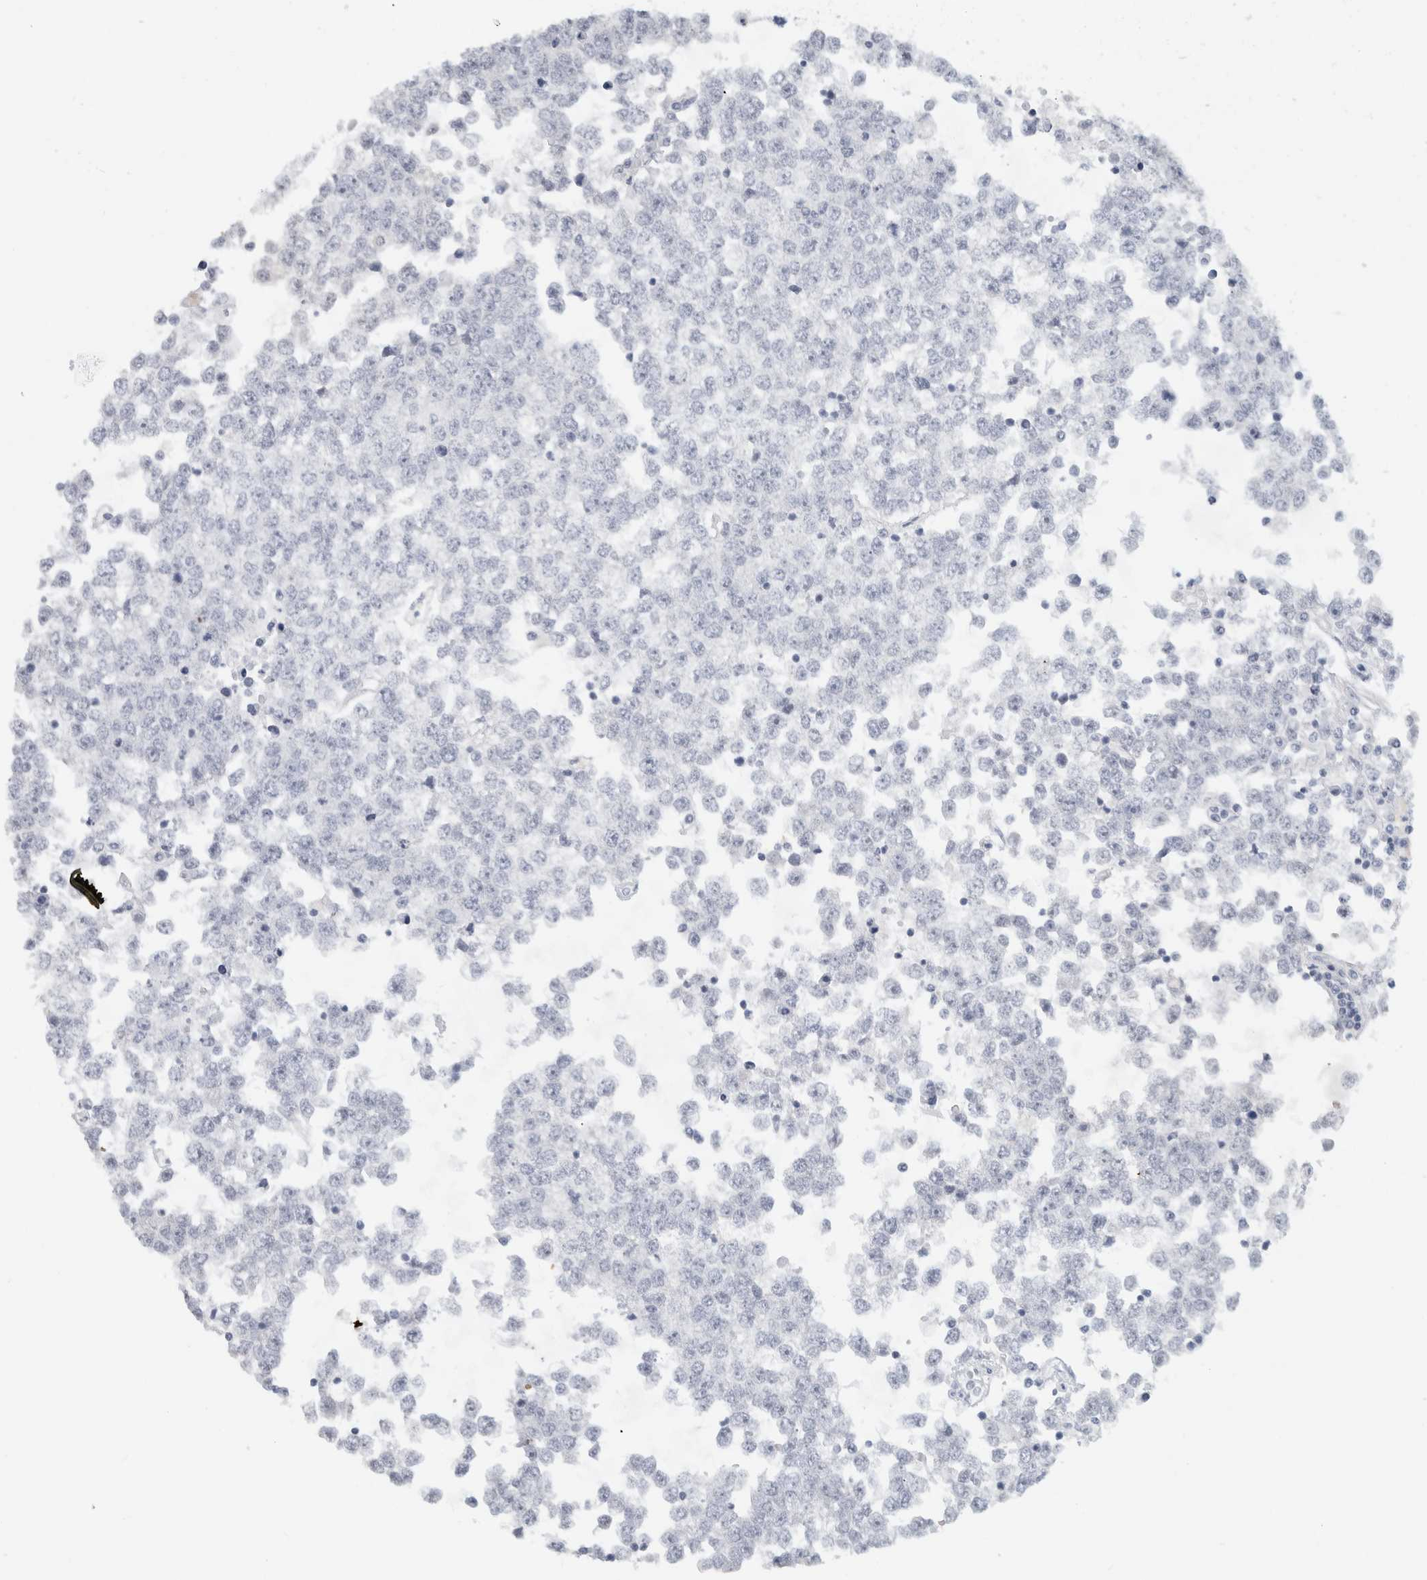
{"staining": {"intensity": "negative", "quantity": "none", "location": "none"}, "tissue": "testis cancer", "cell_type": "Tumor cells", "image_type": "cancer", "snomed": [{"axis": "morphology", "description": "Seminoma, NOS"}, {"axis": "topography", "description": "Testis"}], "caption": "DAB immunohistochemical staining of human testis cancer (seminoma) exhibits no significant expression in tumor cells.", "gene": "FMR1NB", "patient": {"sex": "male", "age": 65}}